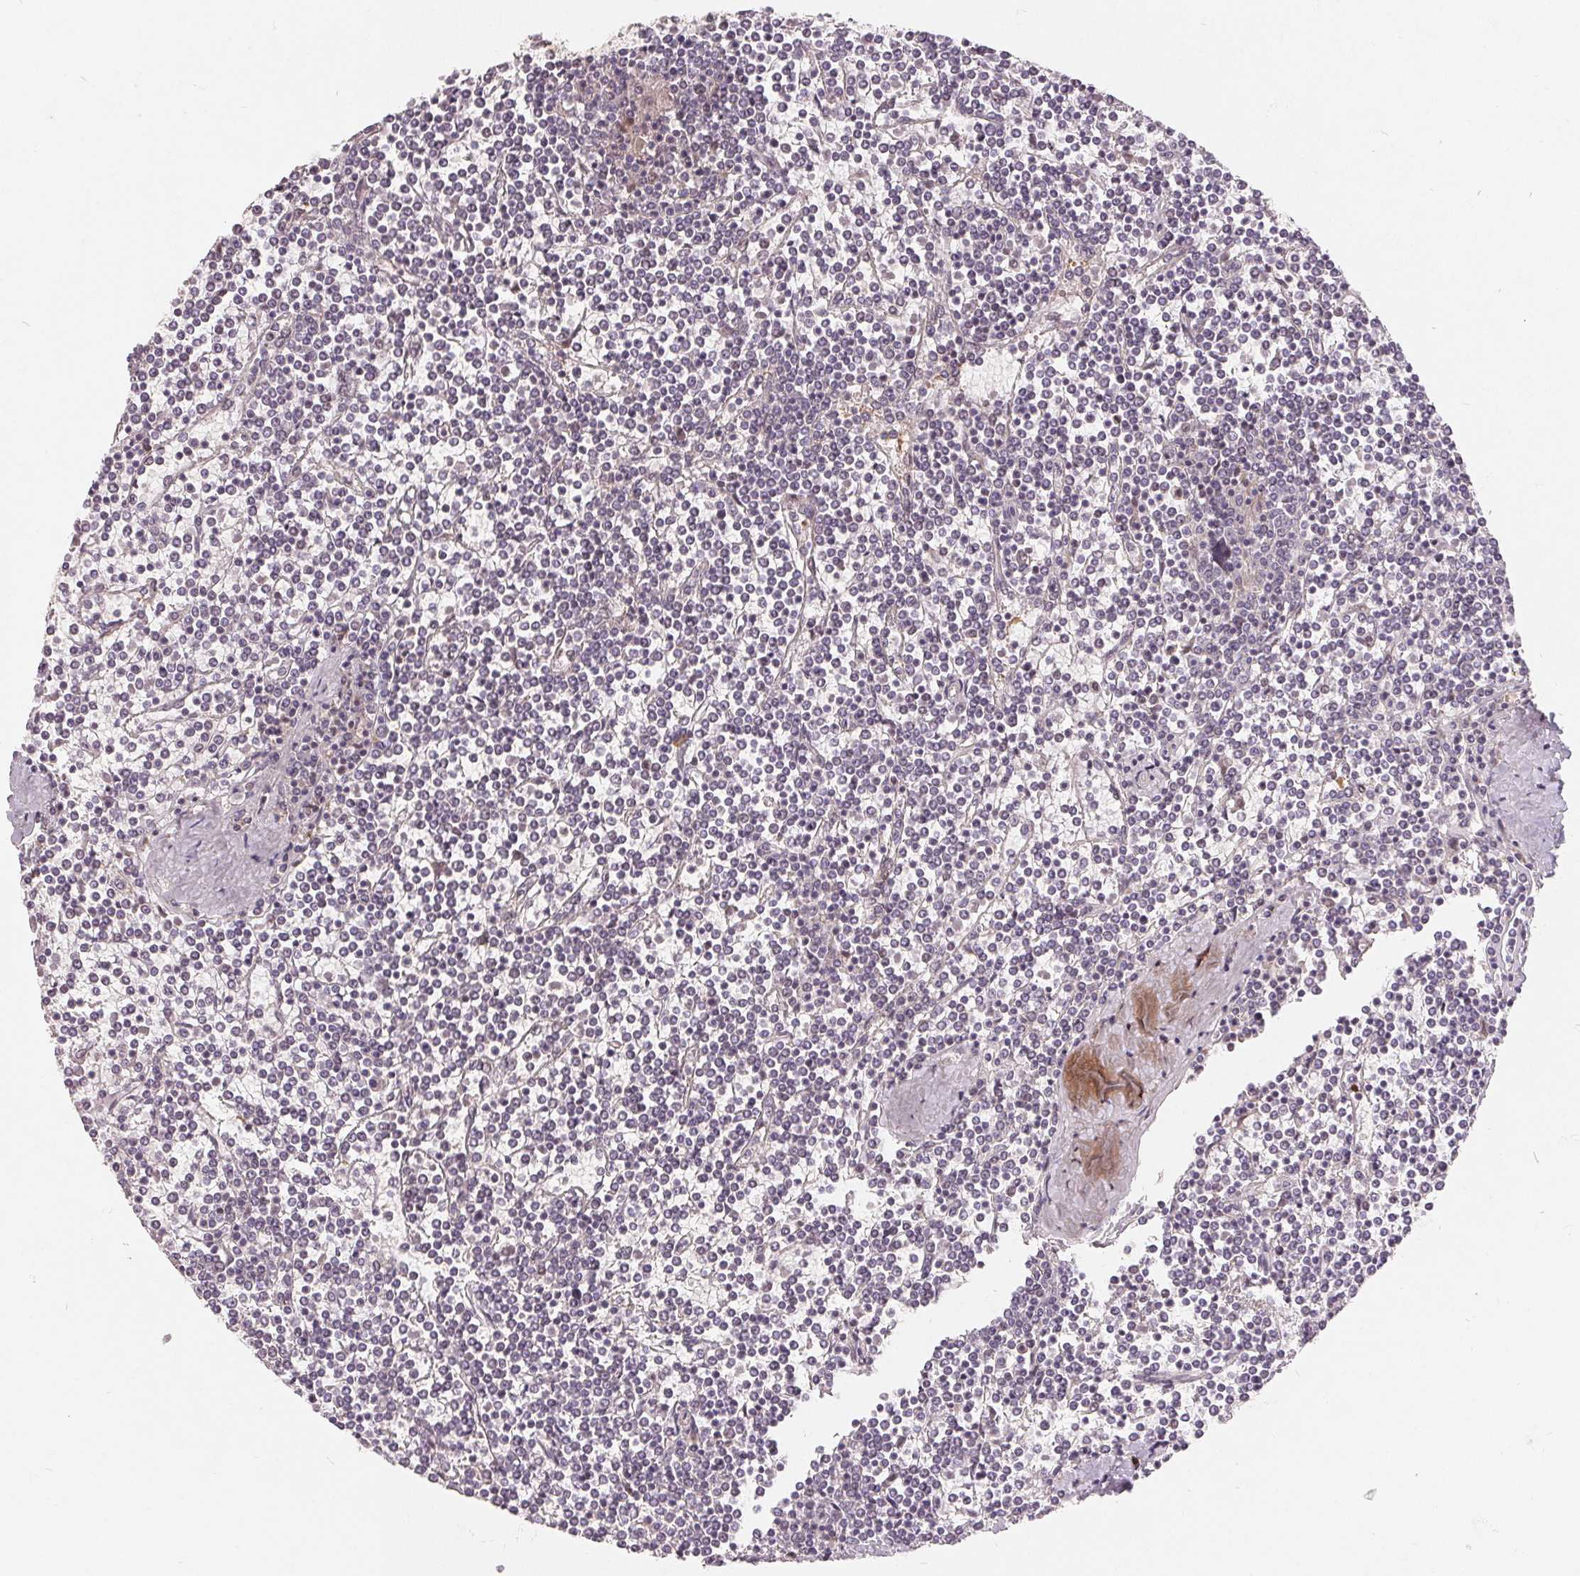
{"staining": {"intensity": "negative", "quantity": "none", "location": "none"}, "tissue": "lymphoma", "cell_type": "Tumor cells", "image_type": "cancer", "snomed": [{"axis": "morphology", "description": "Malignant lymphoma, non-Hodgkin's type, Low grade"}, {"axis": "topography", "description": "Spleen"}], "caption": "Tumor cells show no significant protein staining in lymphoma. Nuclei are stained in blue.", "gene": "NRG2", "patient": {"sex": "female", "age": 19}}